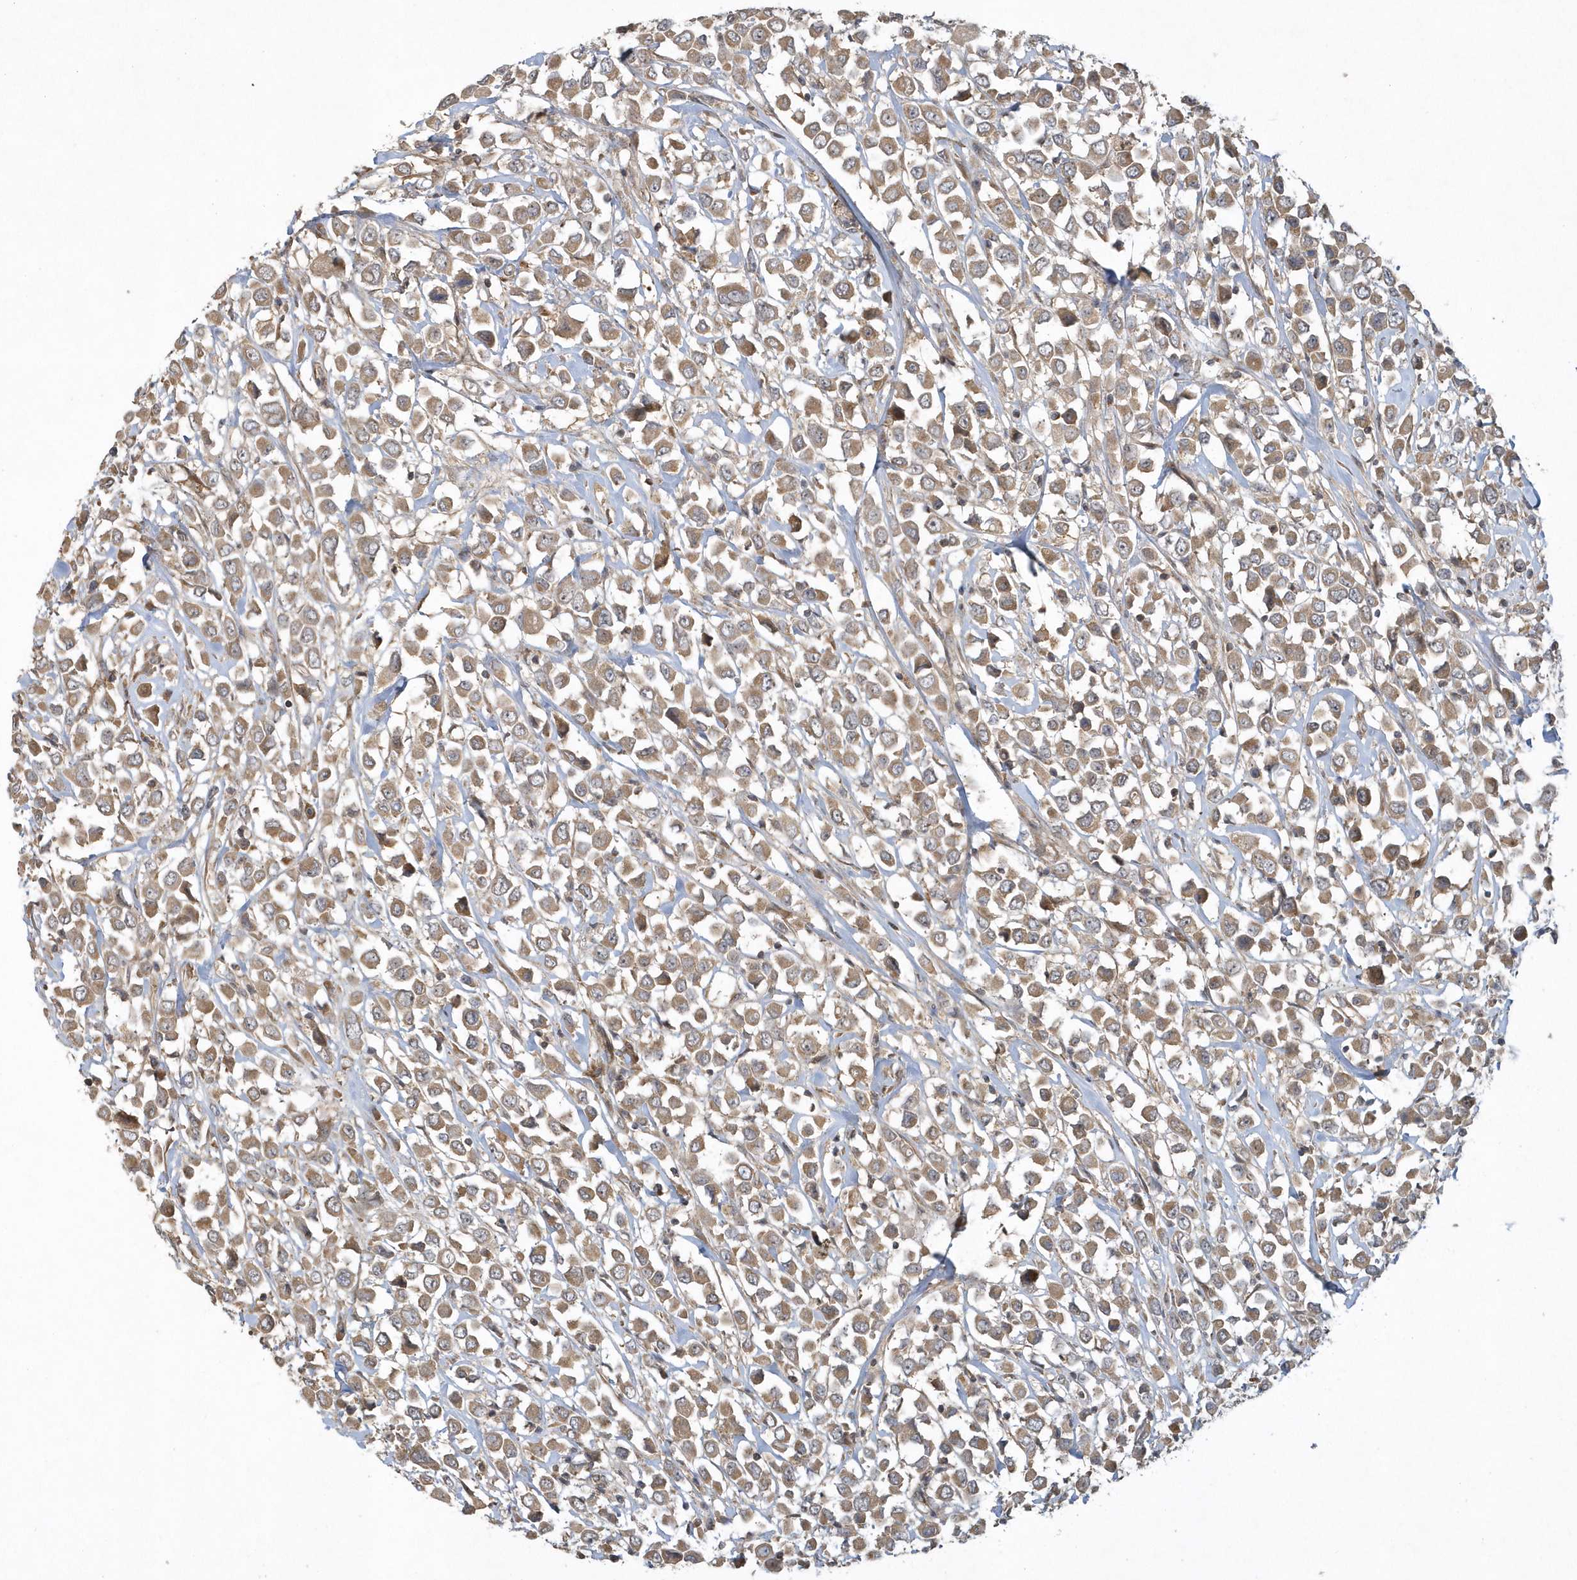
{"staining": {"intensity": "weak", "quantity": ">75%", "location": "cytoplasmic/membranous"}, "tissue": "breast cancer", "cell_type": "Tumor cells", "image_type": "cancer", "snomed": [{"axis": "morphology", "description": "Duct carcinoma"}, {"axis": "topography", "description": "Breast"}], "caption": "Approximately >75% of tumor cells in human intraductal carcinoma (breast) display weak cytoplasmic/membranous protein staining as visualized by brown immunohistochemical staining.", "gene": "THG1L", "patient": {"sex": "female", "age": 61}}